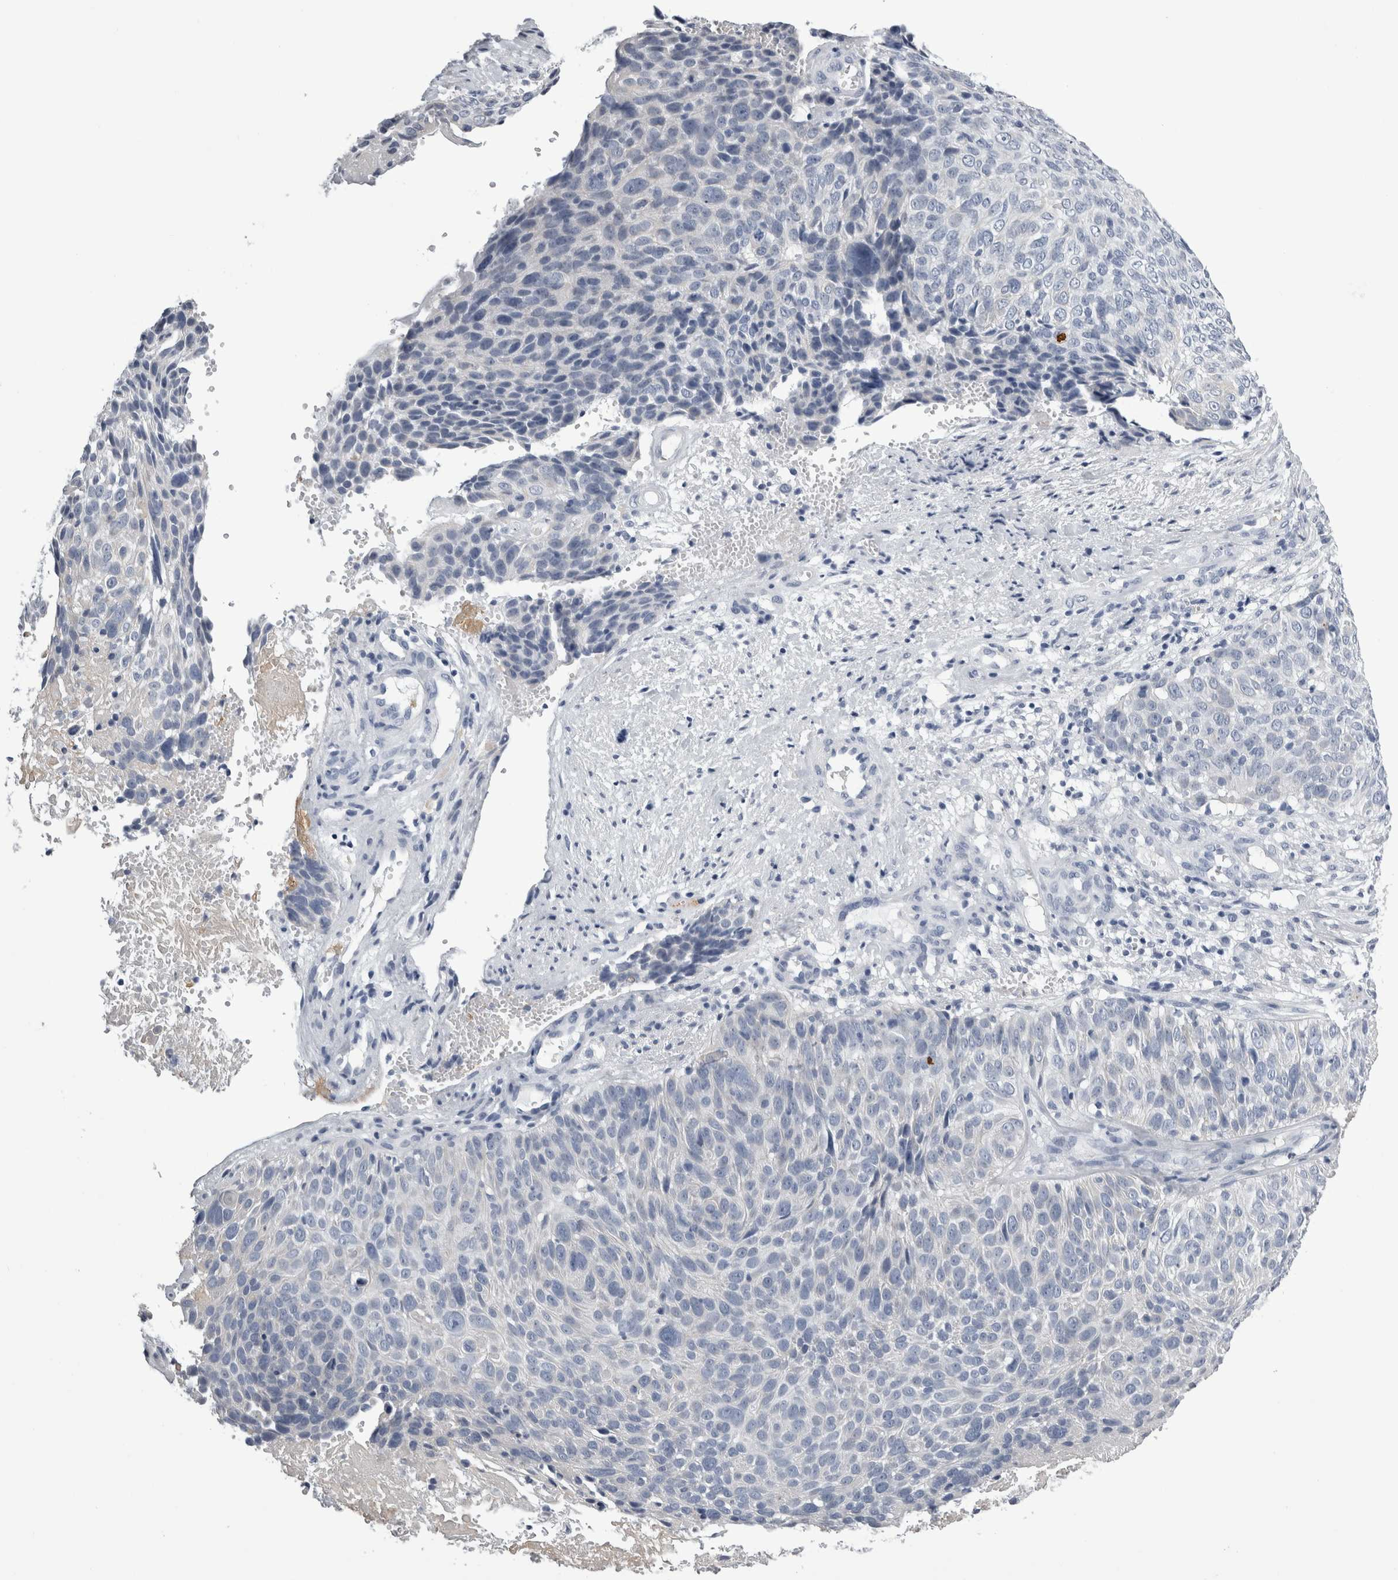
{"staining": {"intensity": "negative", "quantity": "none", "location": "none"}, "tissue": "cervical cancer", "cell_type": "Tumor cells", "image_type": "cancer", "snomed": [{"axis": "morphology", "description": "Squamous cell carcinoma, NOS"}, {"axis": "topography", "description": "Cervix"}], "caption": "Protein analysis of squamous cell carcinoma (cervical) reveals no significant expression in tumor cells.", "gene": "ALDH8A1", "patient": {"sex": "female", "age": 74}}